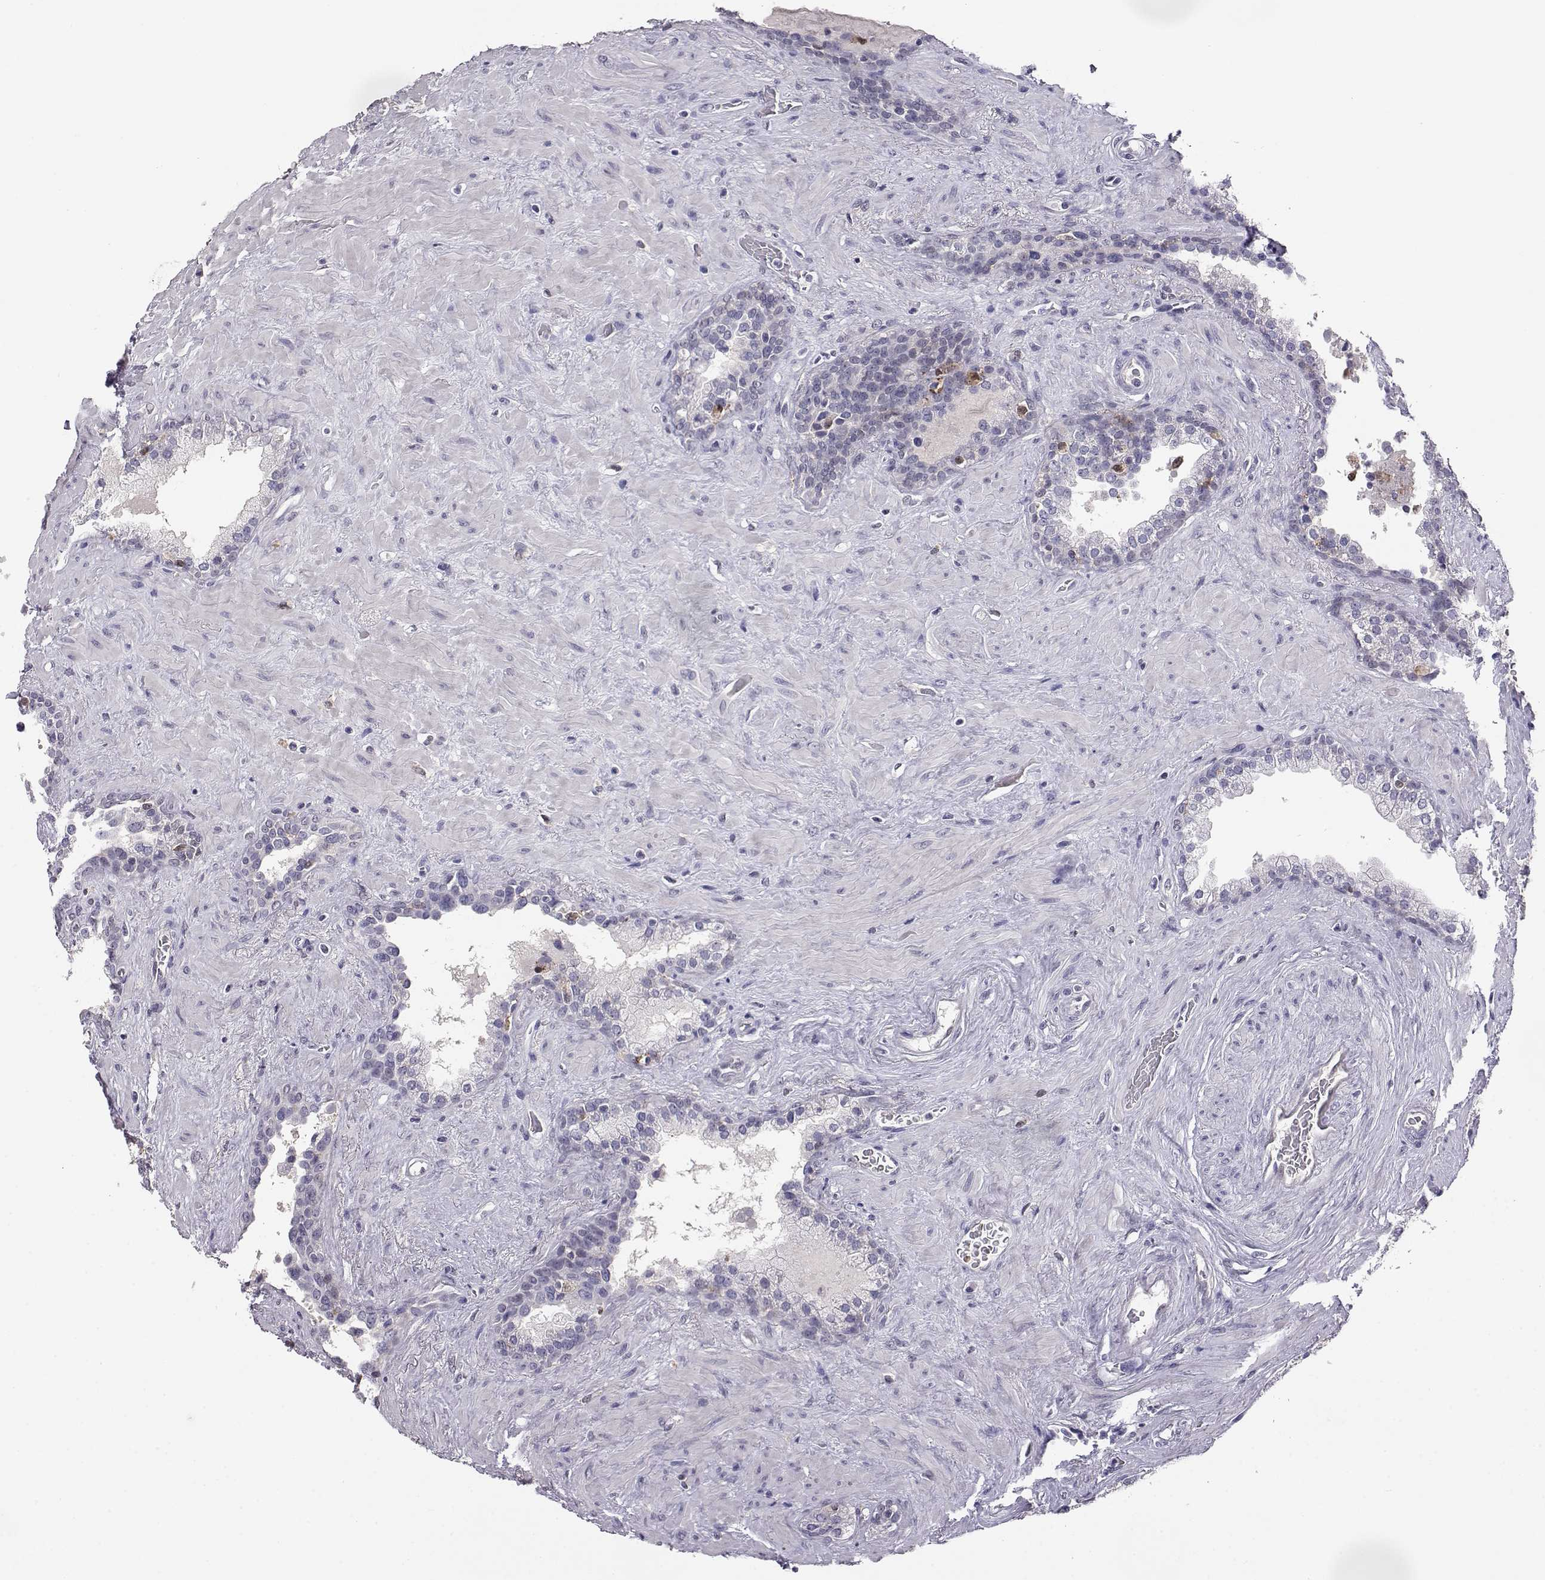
{"staining": {"intensity": "negative", "quantity": "none", "location": "none"}, "tissue": "prostate", "cell_type": "Glandular cells", "image_type": "normal", "snomed": [{"axis": "morphology", "description": "Normal tissue, NOS"}, {"axis": "topography", "description": "Prostate"}], "caption": "This is an IHC micrograph of benign prostate. There is no staining in glandular cells.", "gene": "AKR1B1", "patient": {"sex": "male", "age": 63}}